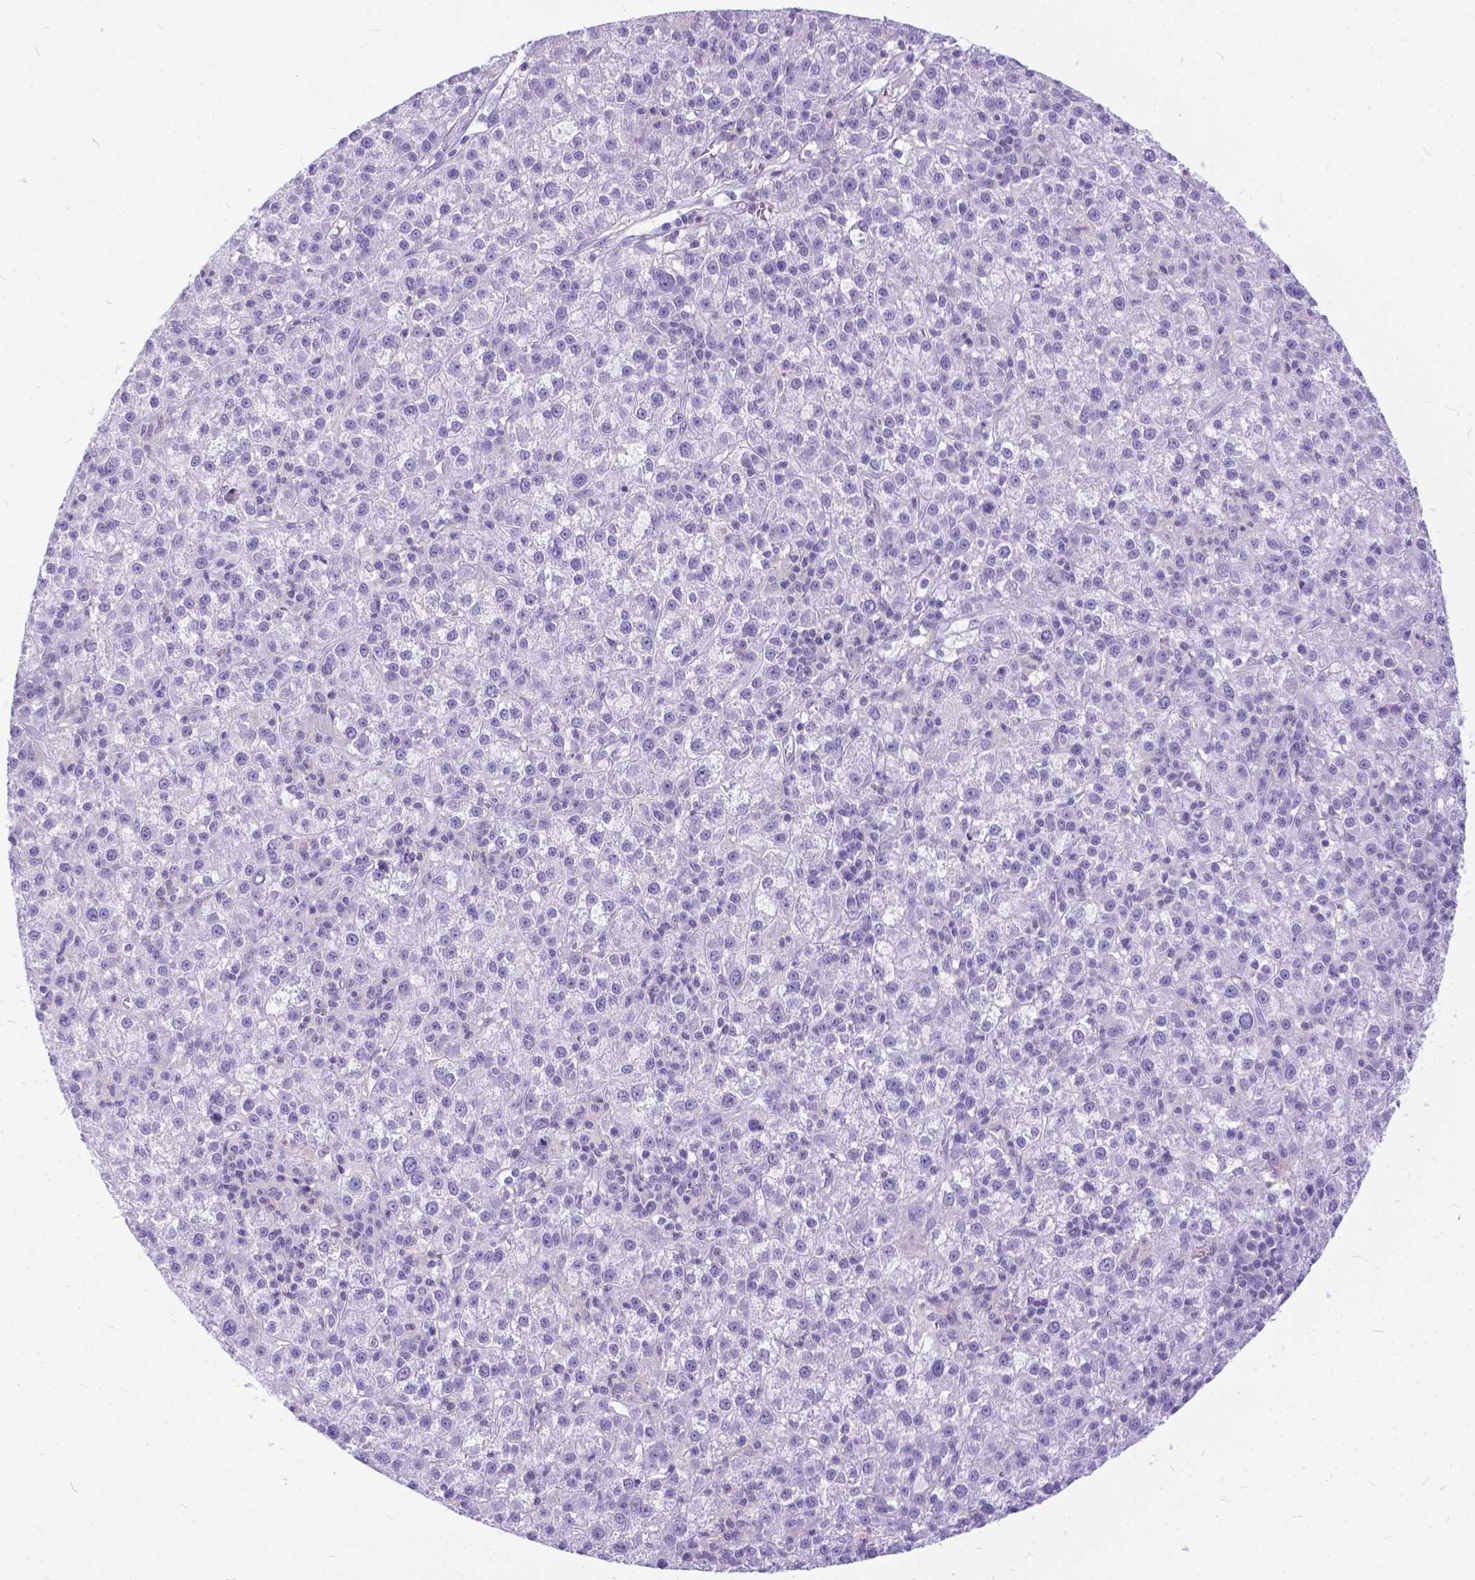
{"staining": {"intensity": "negative", "quantity": "none", "location": "none"}, "tissue": "liver cancer", "cell_type": "Tumor cells", "image_type": "cancer", "snomed": [{"axis": "morphology", "description": "Carcinoma, Hepatocellular, NOS"}, {"axis": "topography", "description": "Liver"}], "caption": "The micrograph displays no significant positivity in tumor cells of hepatocellular carcinoma (liver). Brightfield microscopy of immunohistochemistry stained with DAB (3,3'-diaminobenzidine) (brown) and hematoxylin (blue), captured at high magnification.", "gene": "TMEM169", "patient": {"sex": "female", "age": 60}}